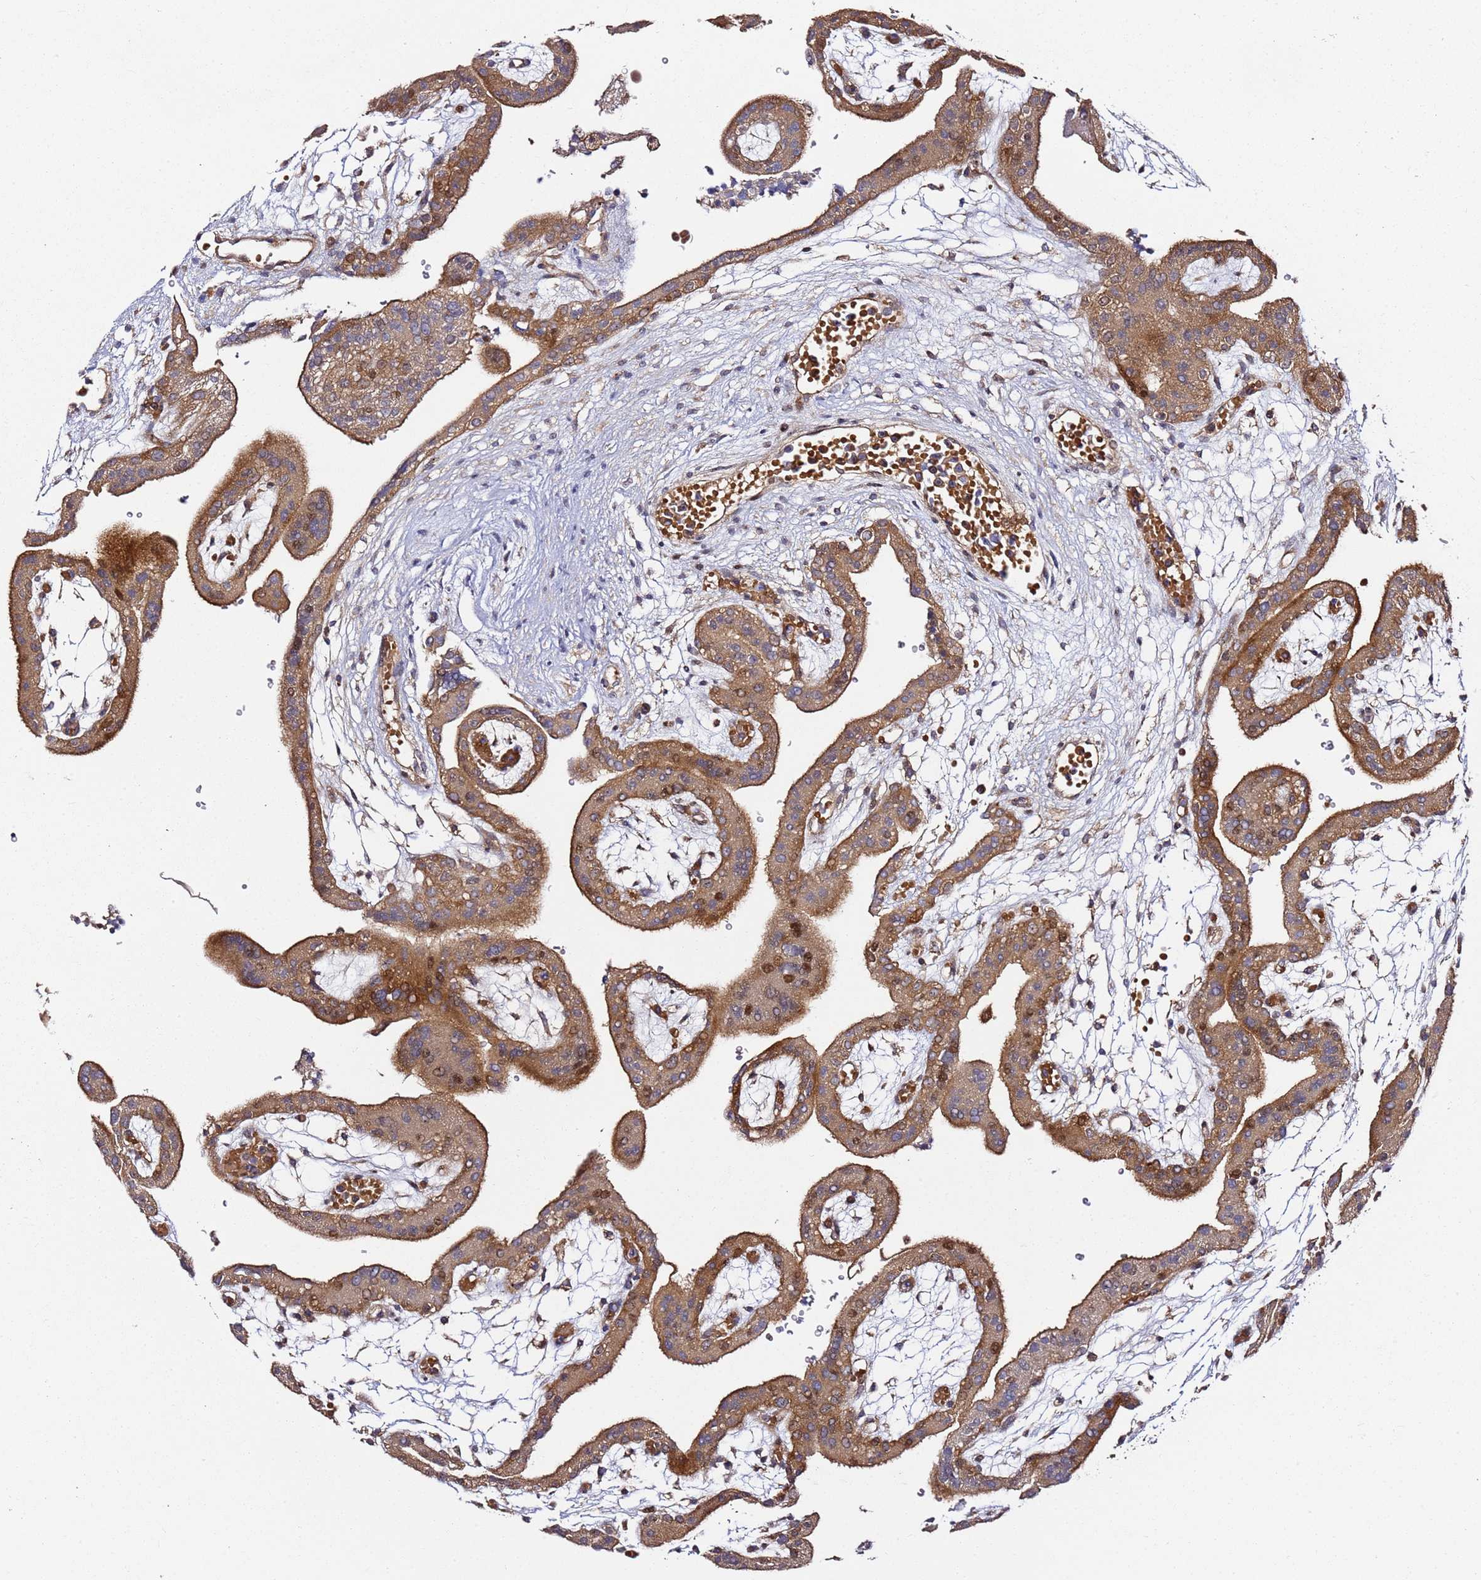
{"staining": {"intensity": "moderate", "quantity": ">75%", "location": "cytoplasmic/membranous,nuclear"}, "tissue": "placenta", "cell_type": "Trophoblastic cells", "image_type": "normal", "snomed": [{"axis": "morphology", "description": "Normal tissue, NOS"}, {"axis": "topography", "description": "Placenta"}], "caption": "Immunohistochemistry (DAB) staining of normal human placenta displays moderate cytoplasmic/membranous,nuclear protein staining in about >75% of trophoblastic cells. The protein is shown in brown color, while the nuclei are stained blue.", "gene": "PRMT7", "patient": {"sex": "female", "age": 18}}